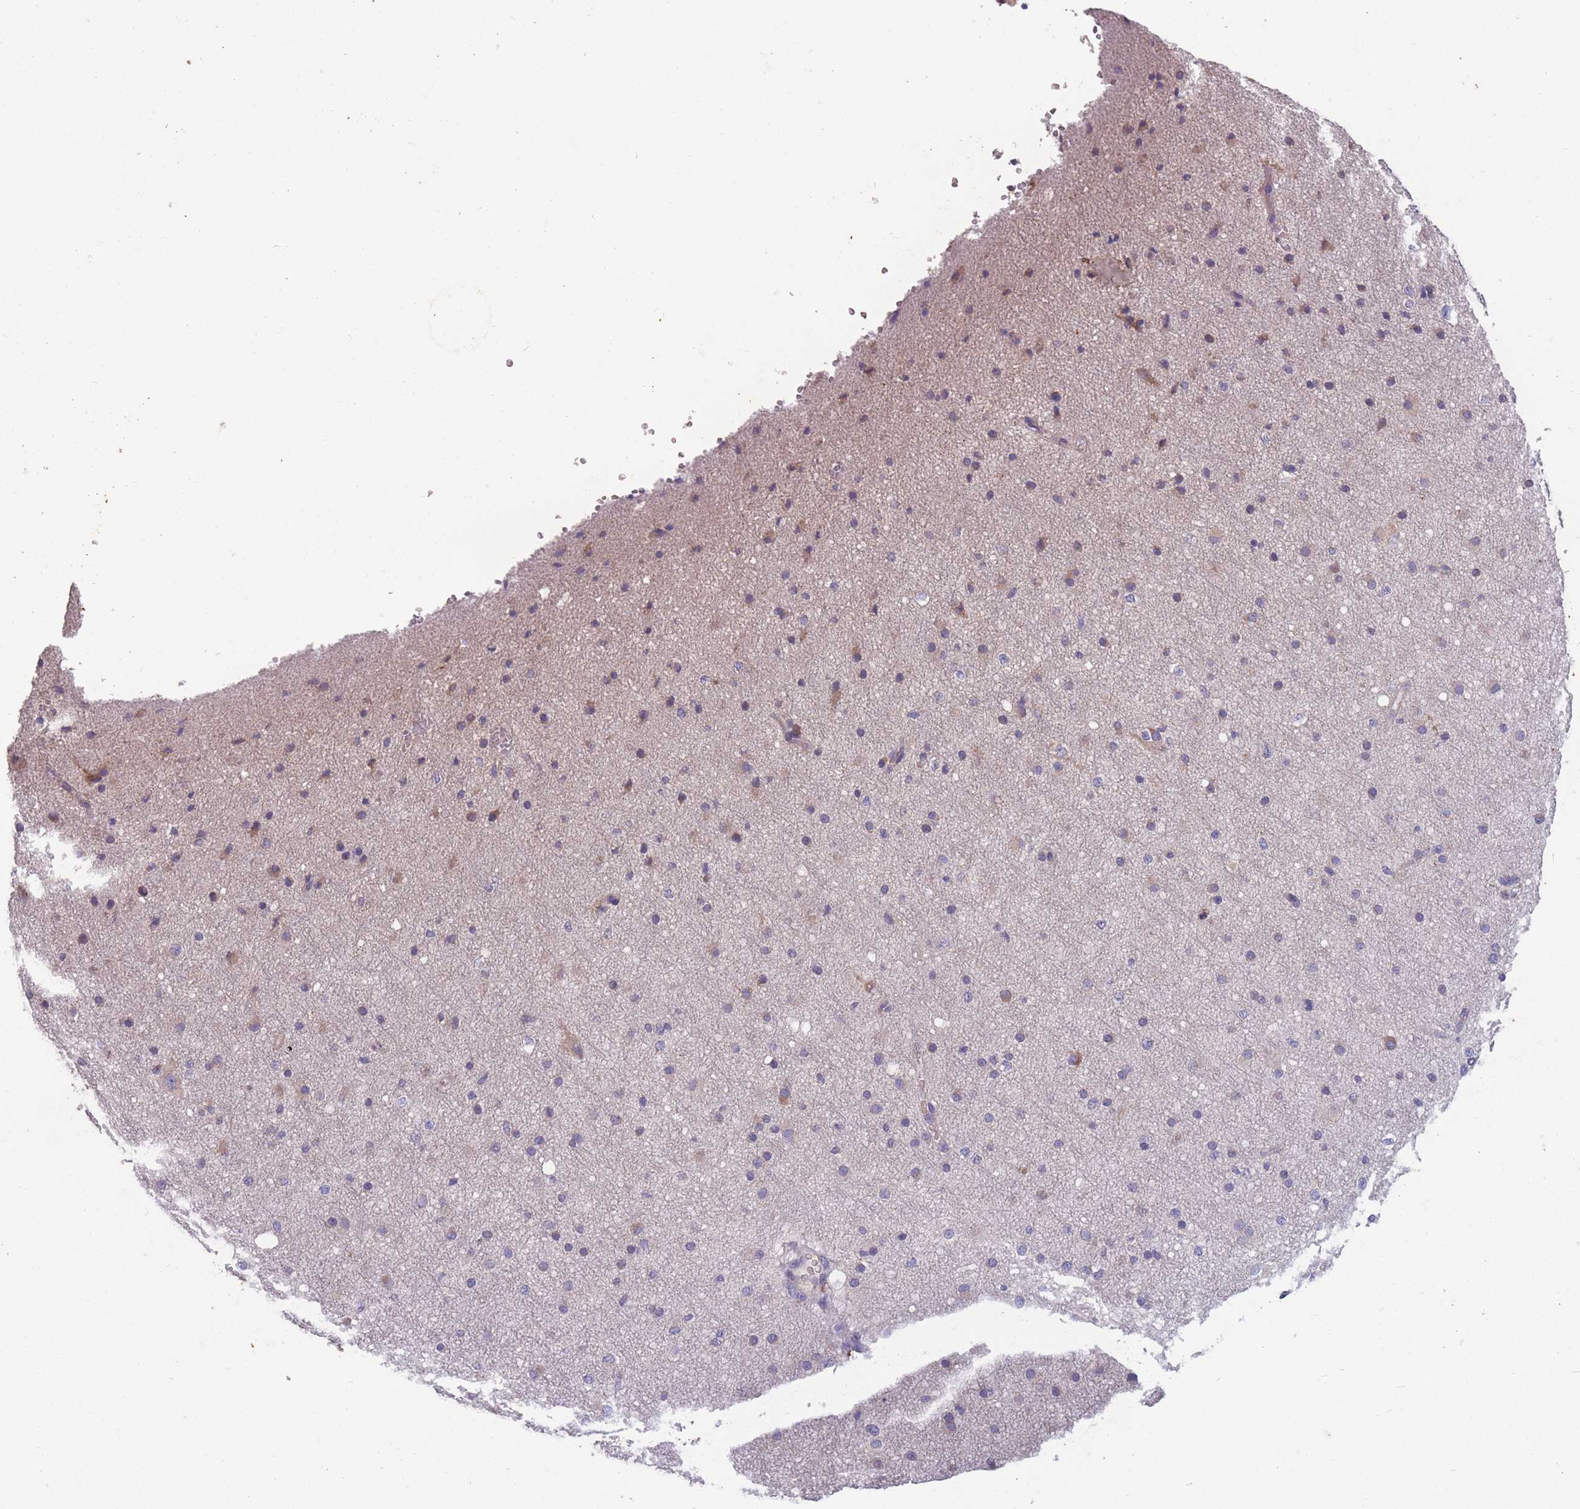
{"staining": {"intensity": "weak", "quantity": "25%-75%", "location": "cytoplasmic/membranous"}, "tissue": "cerebral cortex", "cell_type": "Endothelial cells", "image_type": "normal", "snomed": [{"axis": "morphology", "description": "Normal tissue, NOS"}, {"axis": "morphology", "description": "Developmental malformation"}, {"axis": "topography", "description": "Cerebral cortex"}], "caption": "Immunohistochemistry micrograph of normal cerebral cortex: cerebral cortex stained using immunohistochemistry shows low levels of weak protein expression localized specifically in the cytoplasmic/membranous of endothelial cells, appearing as a cytoplasmic/membranous brown color.", "gene": "STIM2", "patient": {"sex": "female", "age": 30}}